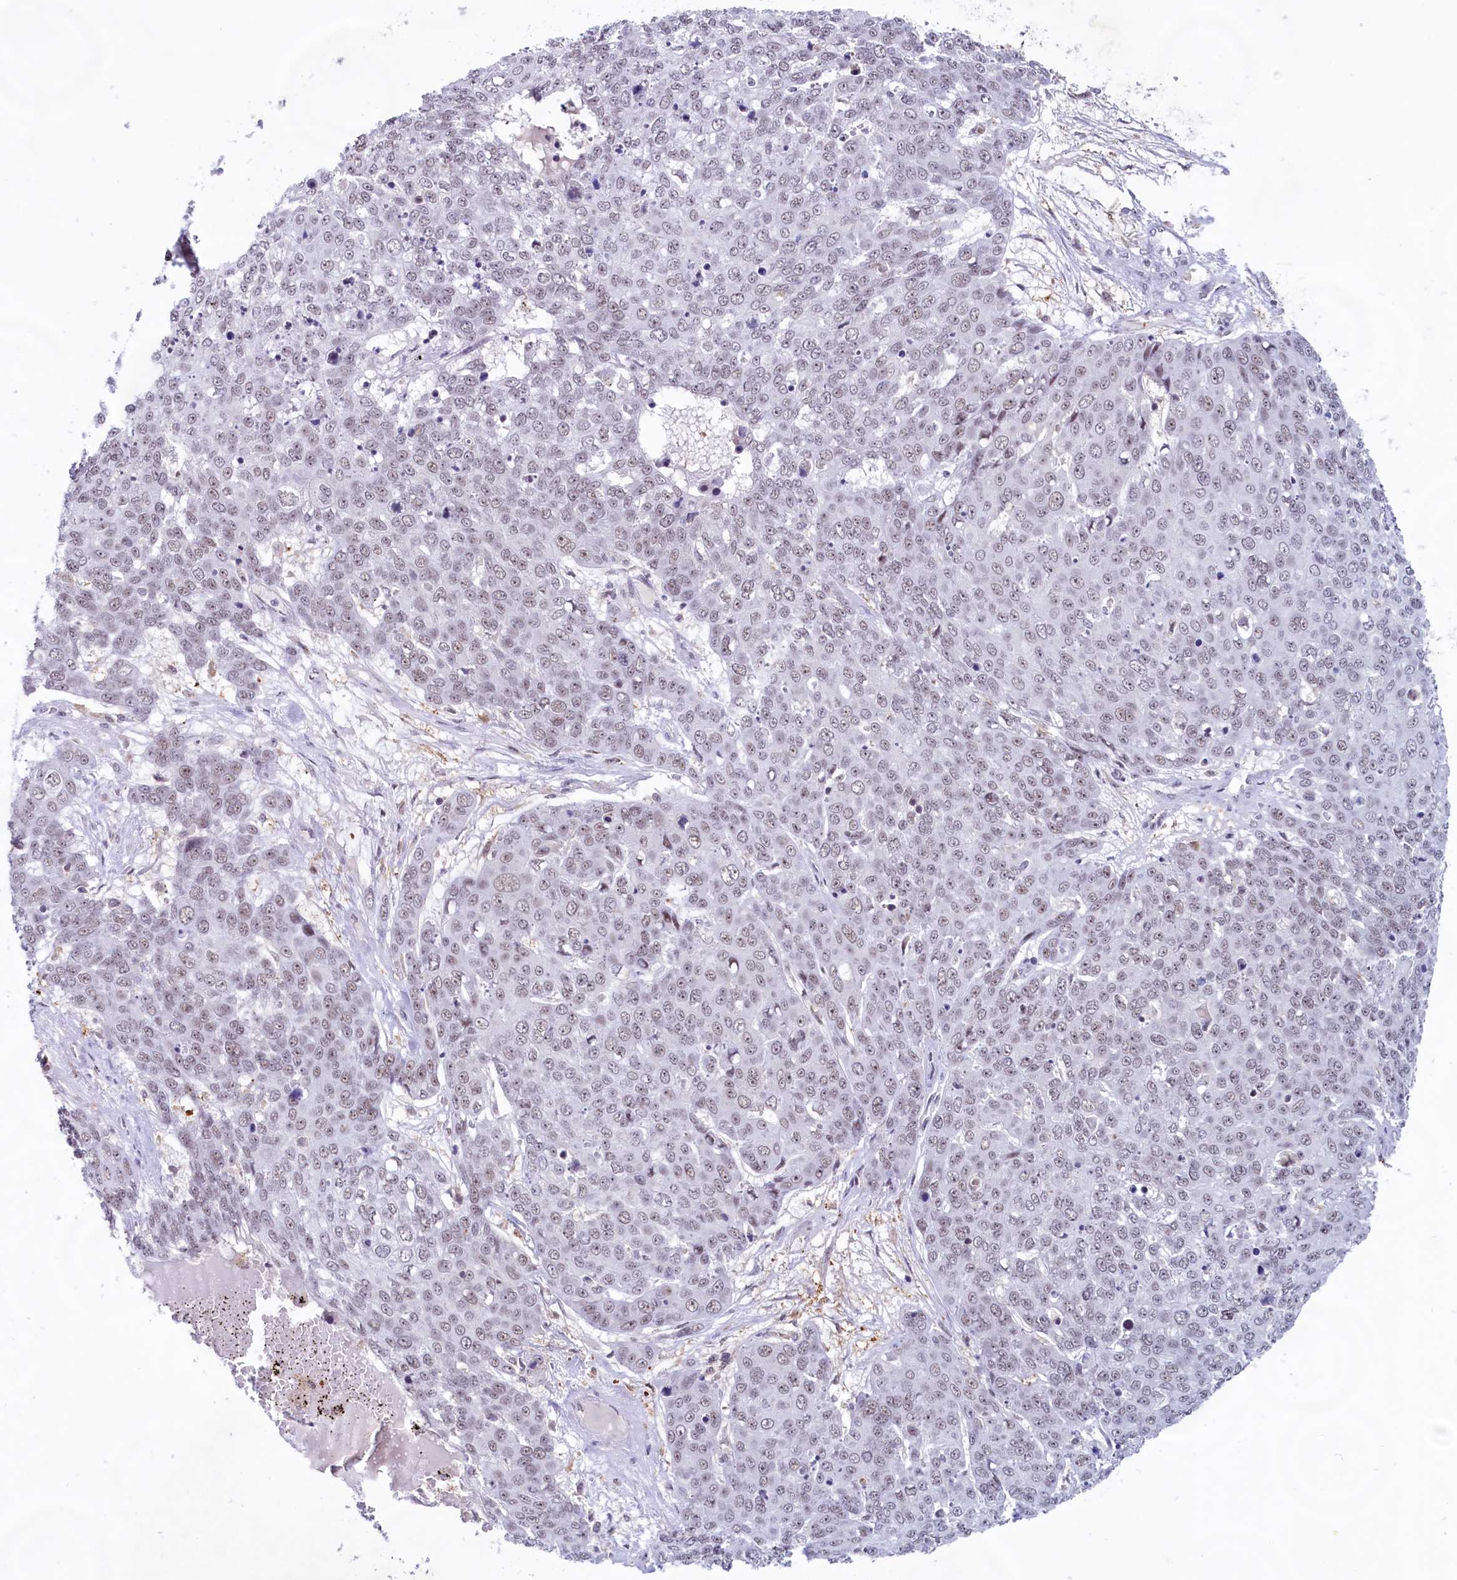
{"staining": {"intensity": "weak", "quantity": "25%-75%", "location": "nuclear"}, "tissue": "skin cancer", "cell_type": "Tumor cells", "image_type": "cancer", "snomed": [{"axis": "morphology", "description": "Squamous cell carcinoma, NOS"}, {"axis": "topography", "description": "Skin"}], "caption": "A brown stain shows weak nuclear positivity of a protein in skin squamous cell carcinoma tumor cells. (DAB (3,3'-diaminobenzidine) = brown stain, brightfield microscopy at high magnification).", "gene": "C1D", "patient": {"sex": "male", "age": 71}}